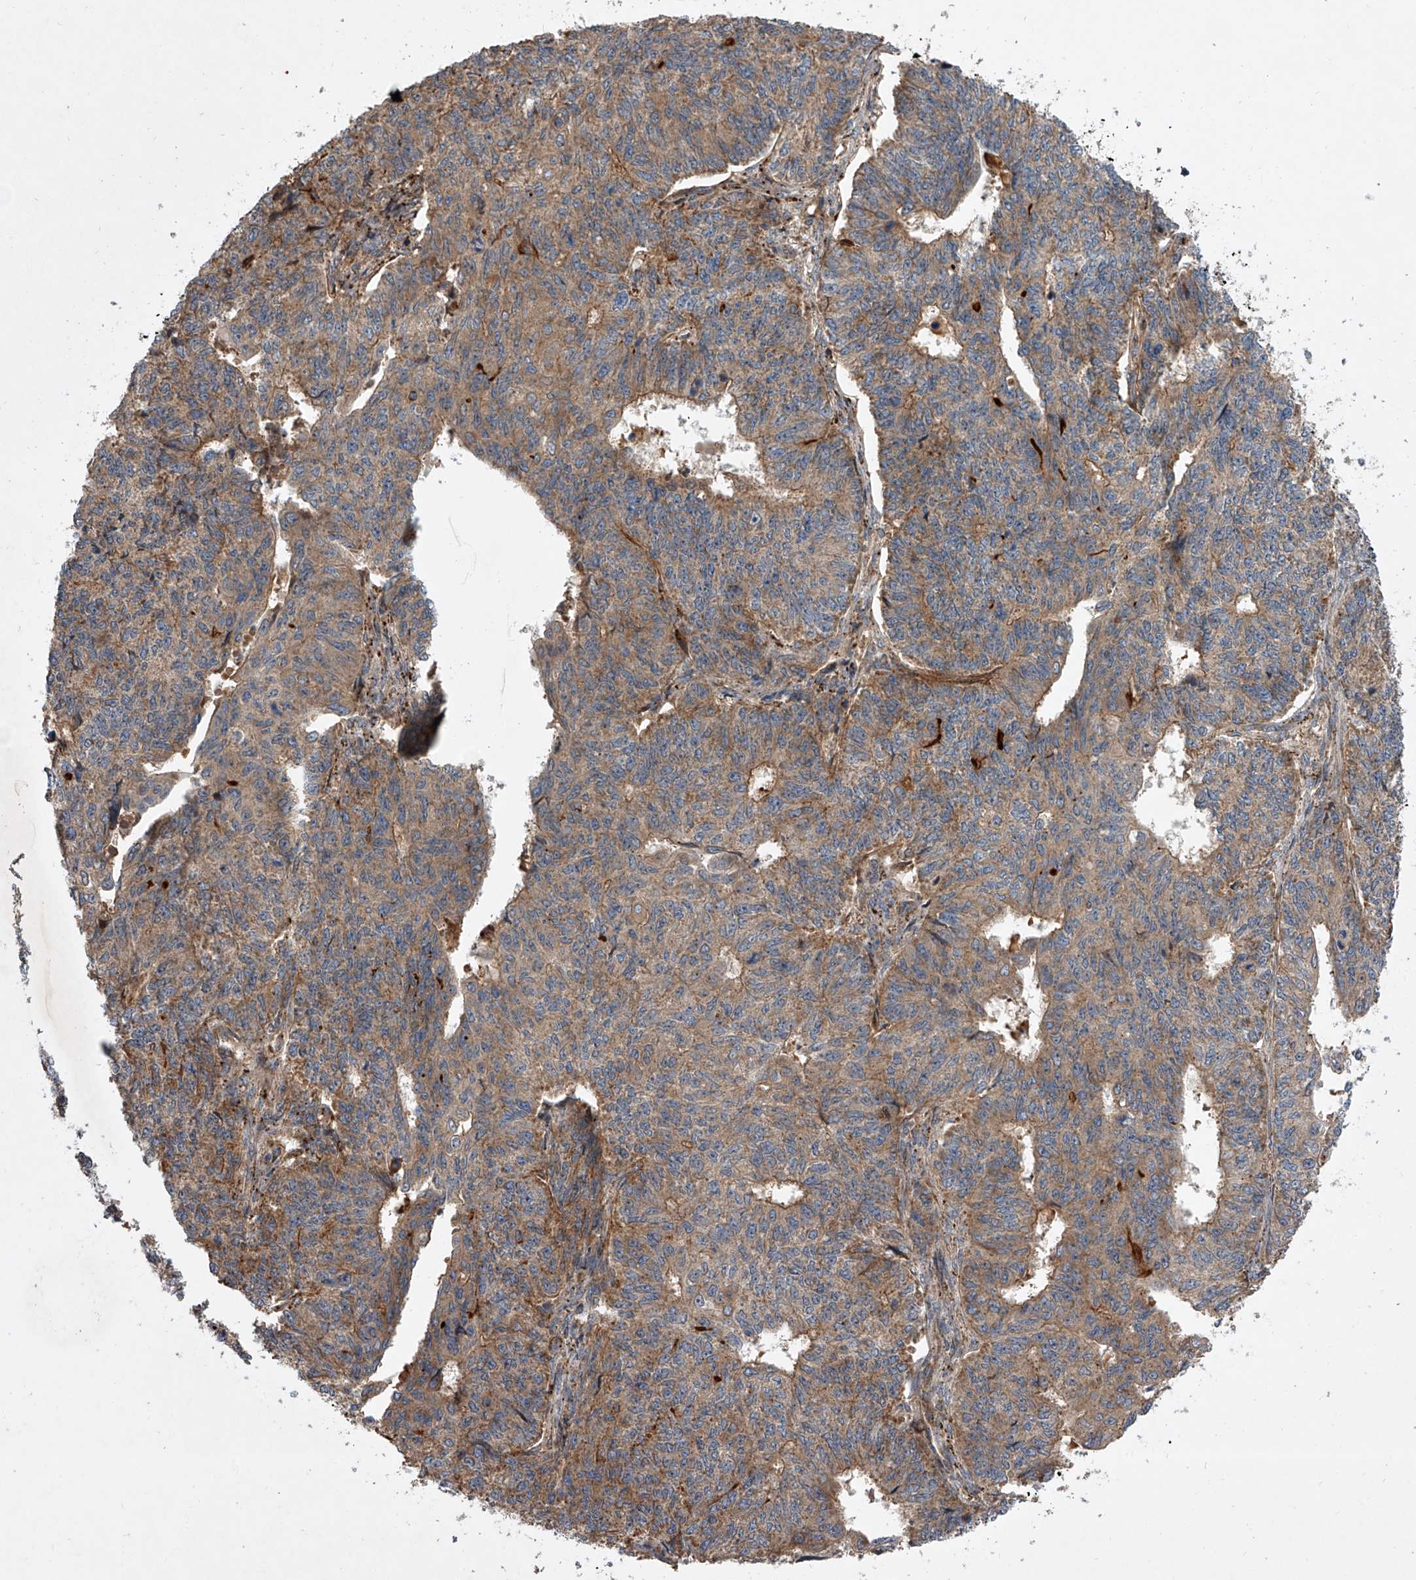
{"staining": {"intensity": "moderate", "quantity": ">75%", "location": "cytoplasmic/membranous"}, "tissue": "endometrial cancer", "cell_type": "Tumor cells", "image_type": "cancer", "snomed": [{"axis": "morphology", "description": "Adenocarcinoma, NOS"}, {"axis": "topography", "description": "Endometrium"}], "caption": "Moderate cytoplasmic/membranous staining is seen in about >75% of tumor cells in adenocarcinoma (endometrial).", "gene": "USP47", "patient": {"sex": "female", "age": 32}}